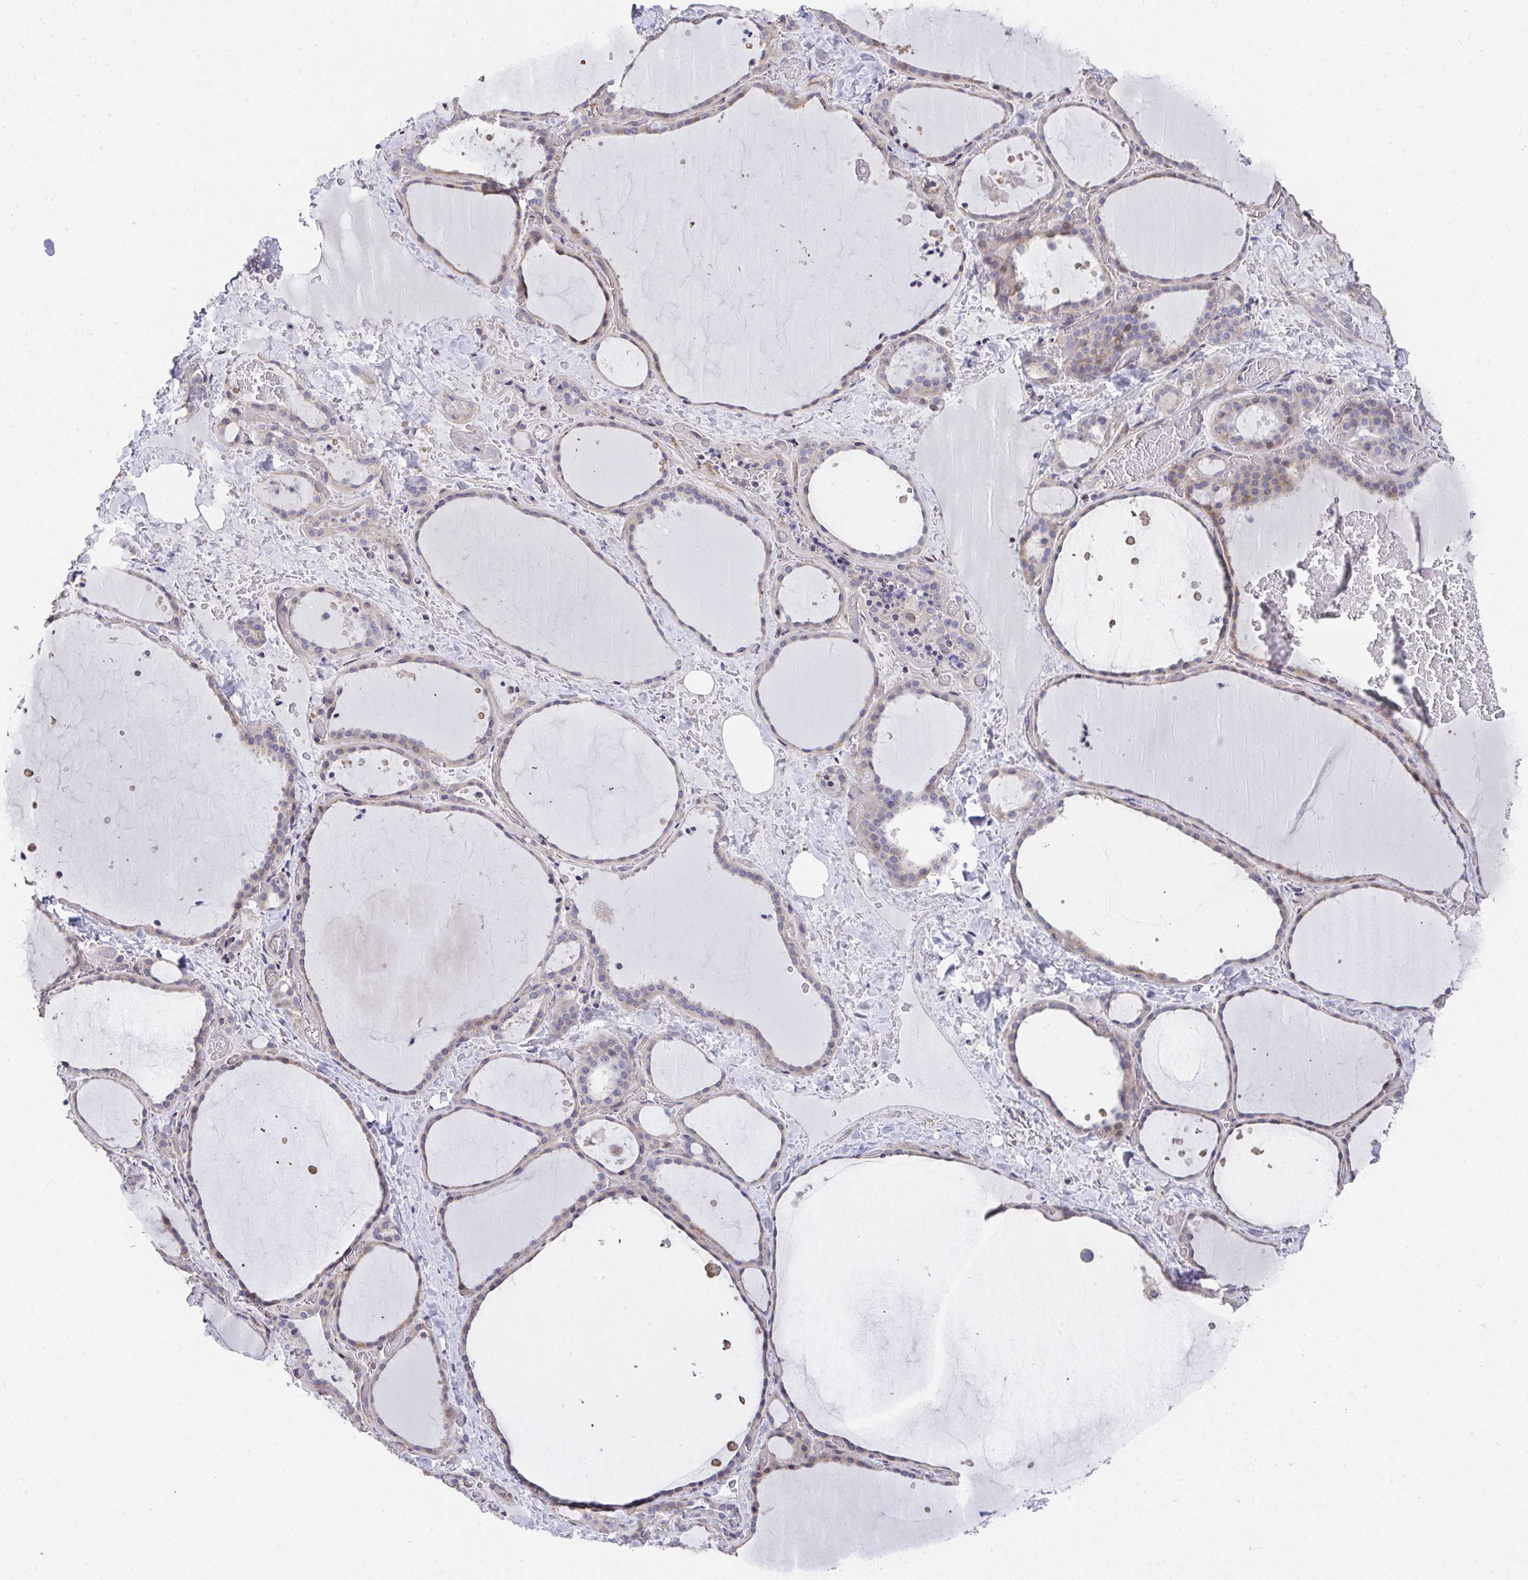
{"staining": {"intensity": "moderate", "quantity": "<25%", "location": "cytoplasmic/membranous"}, "tissue": "thyroid gland", "cell_type": "Glandular cells", "image_type": "normal", "snomed": [{"axis": "morphology", "description": "Normal tissue, NOS"}, {"axis": "topography", "description": "Thyroid gland"}], "caption": "Protein staining demonstrates moderate cytoplasmic/membranous expression in approximately <25% of glandular cells in benign thyroid gland.", "gene": "RUNDC3B", "patient": {"sex": "female", "age": 36}}